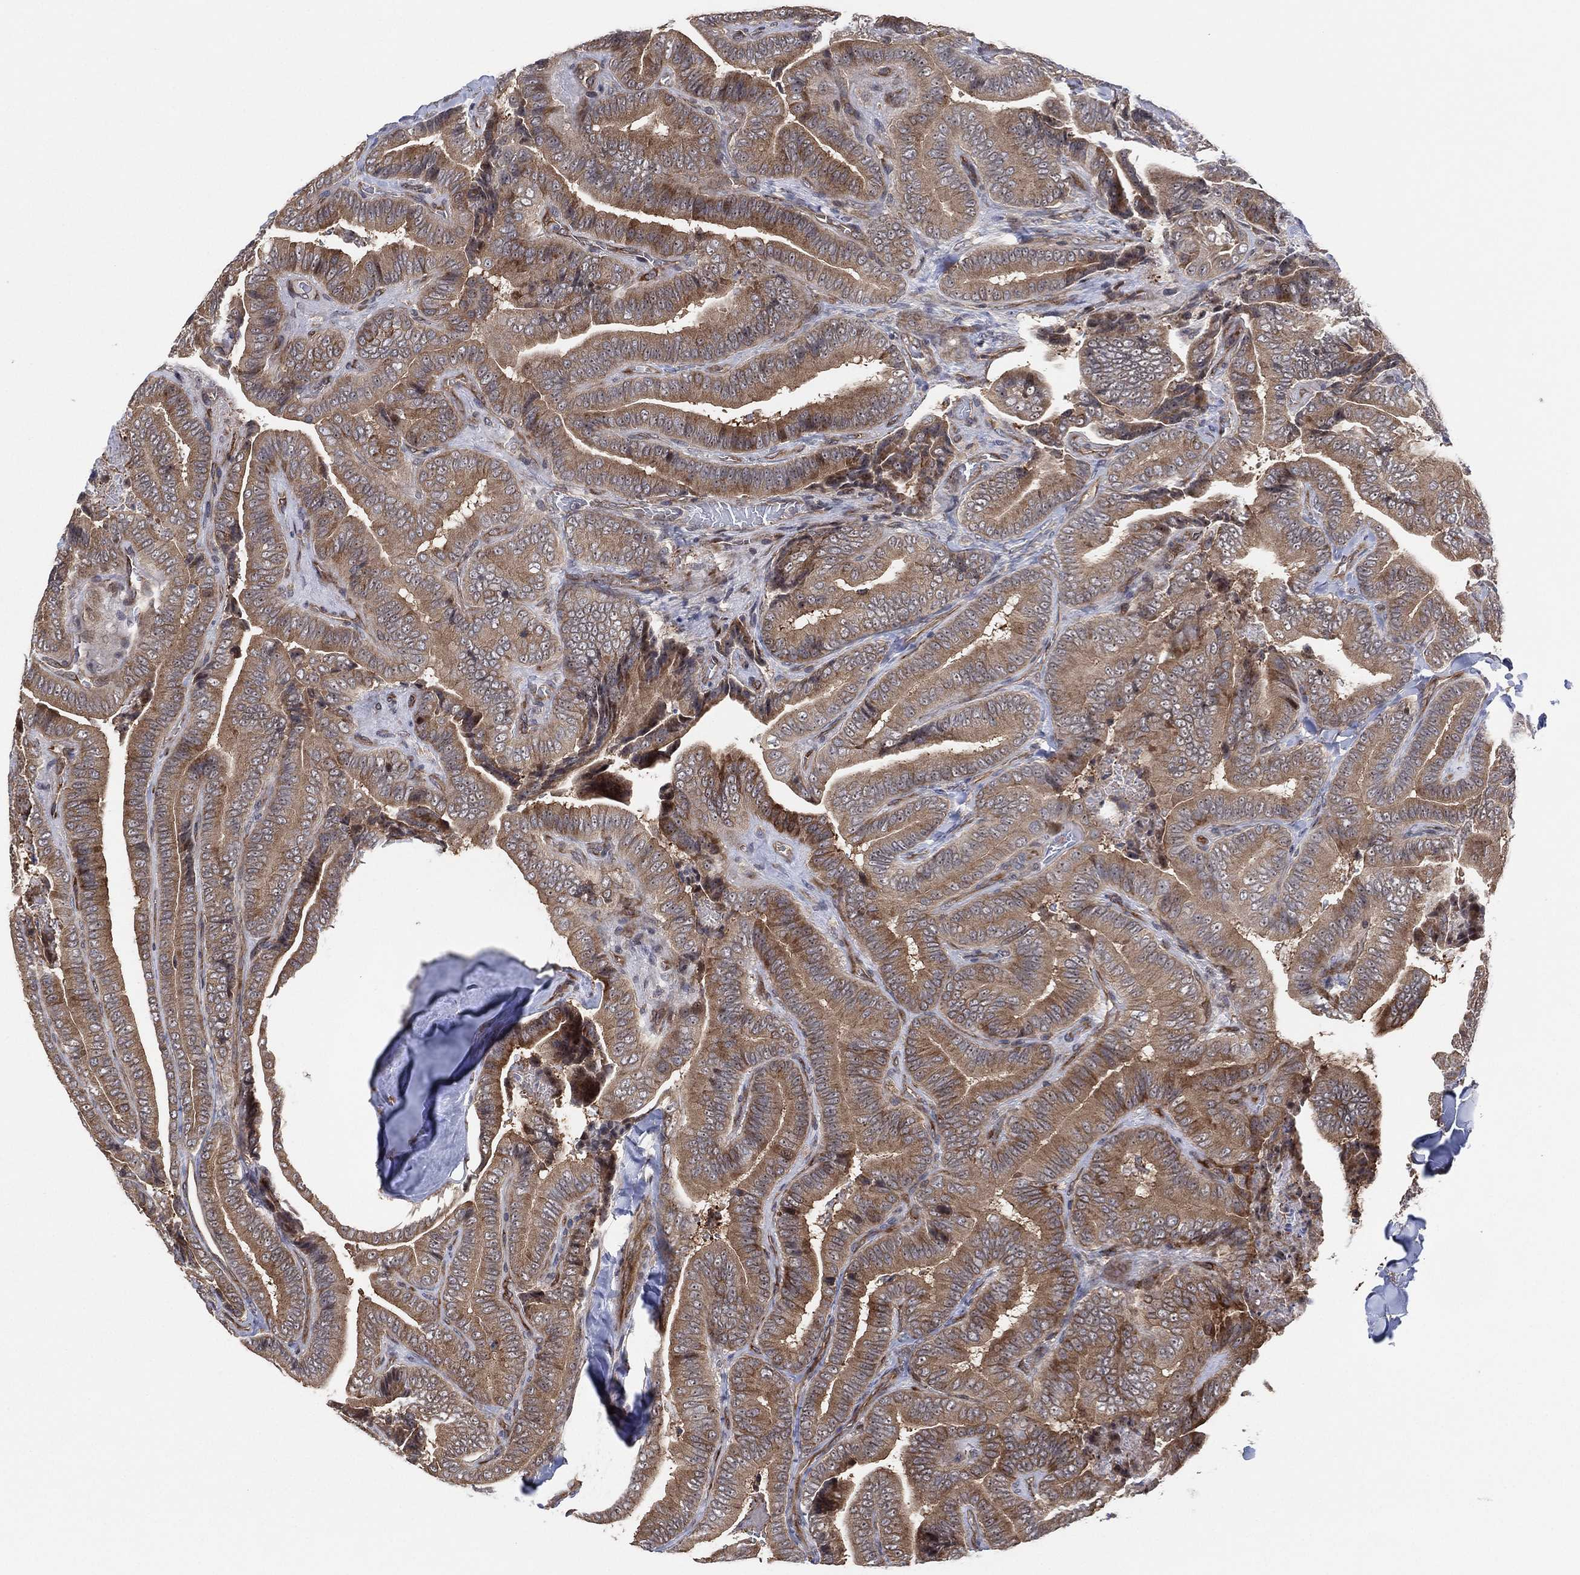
{"staining": {"intensity": "moderate", "quantity": ">75%", "location": "cytoplasmic/membranous"}, "tissue": "thyroid cancer", "cell_type": "Tumor cells", "image_type": "cancer", "snomed": [{"axis": "morphology", "description": "Papillary adenocarcinoma, NOS"}, {"axis": "topography", "description": "Thyroid gland"}], "caption": "Tumor cells demonstrate medium levels of moderate cytoplasmic/membranous expression in approximately >75% of cells in human papillary adenocarcinoma (thyroid).", "gene": "TMCO1", "patient": {"sex": "male", "age": 61}}